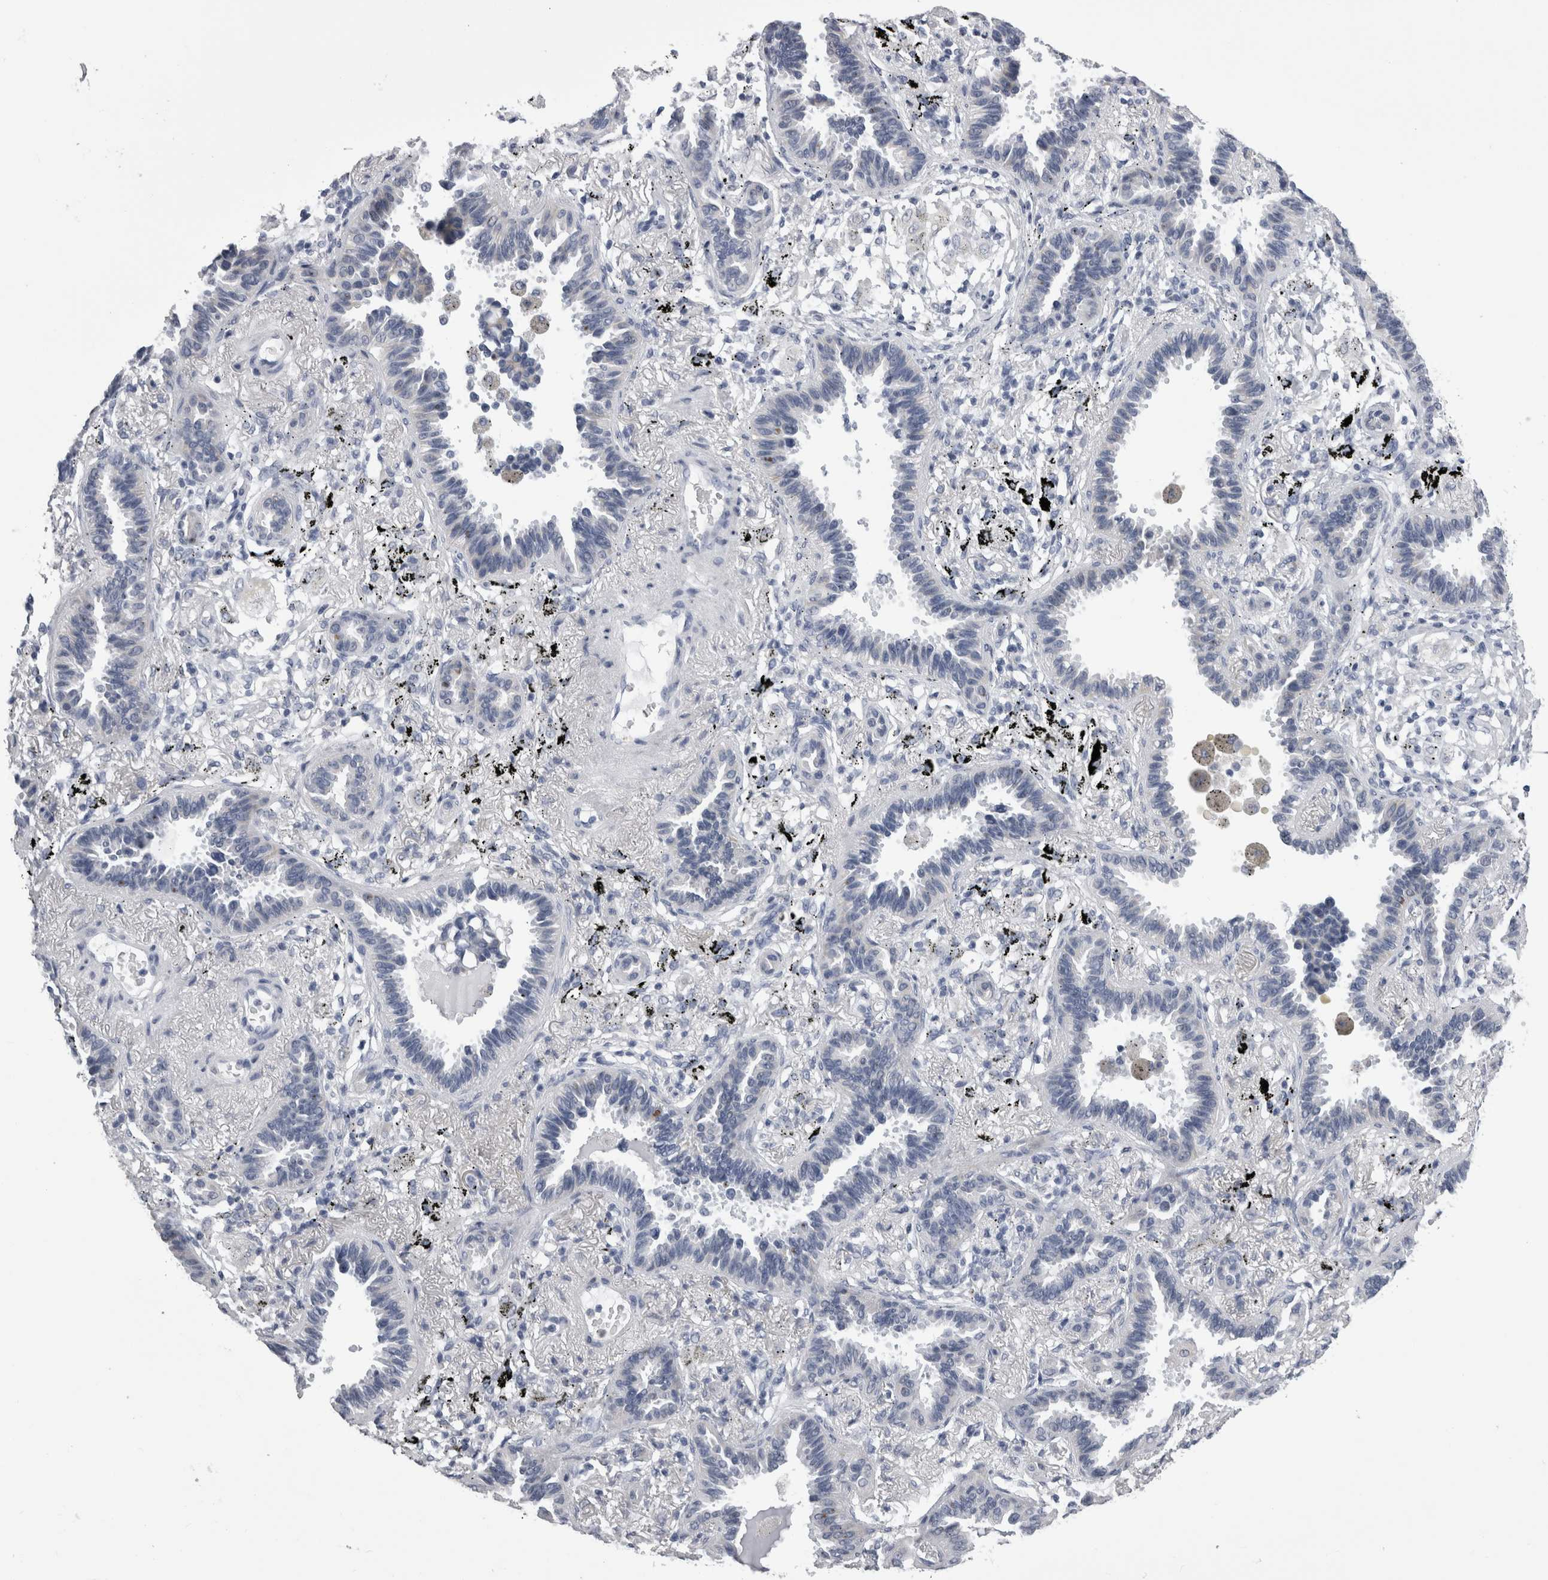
{"staining": {"intensity": "negative", "quantity": "none", "location": "none"}, "tissue": "lung cancer", "cell_type": "Tumor cells", "image_type": "cancer", "snomed": [{"axis": "morphology", "description": "Adenocarcinoma, NOS"}, {"axis": "topography", "description": "Lung"}], "caption": "Immunohistochemistry (IHC) micrograph of neoplastic tissue: human lung cancer stained with DAB displays no significant protein expression in tumor cells.", "gene": "ALDH8A1", "patient": {"sex": "male", "age": 59}}